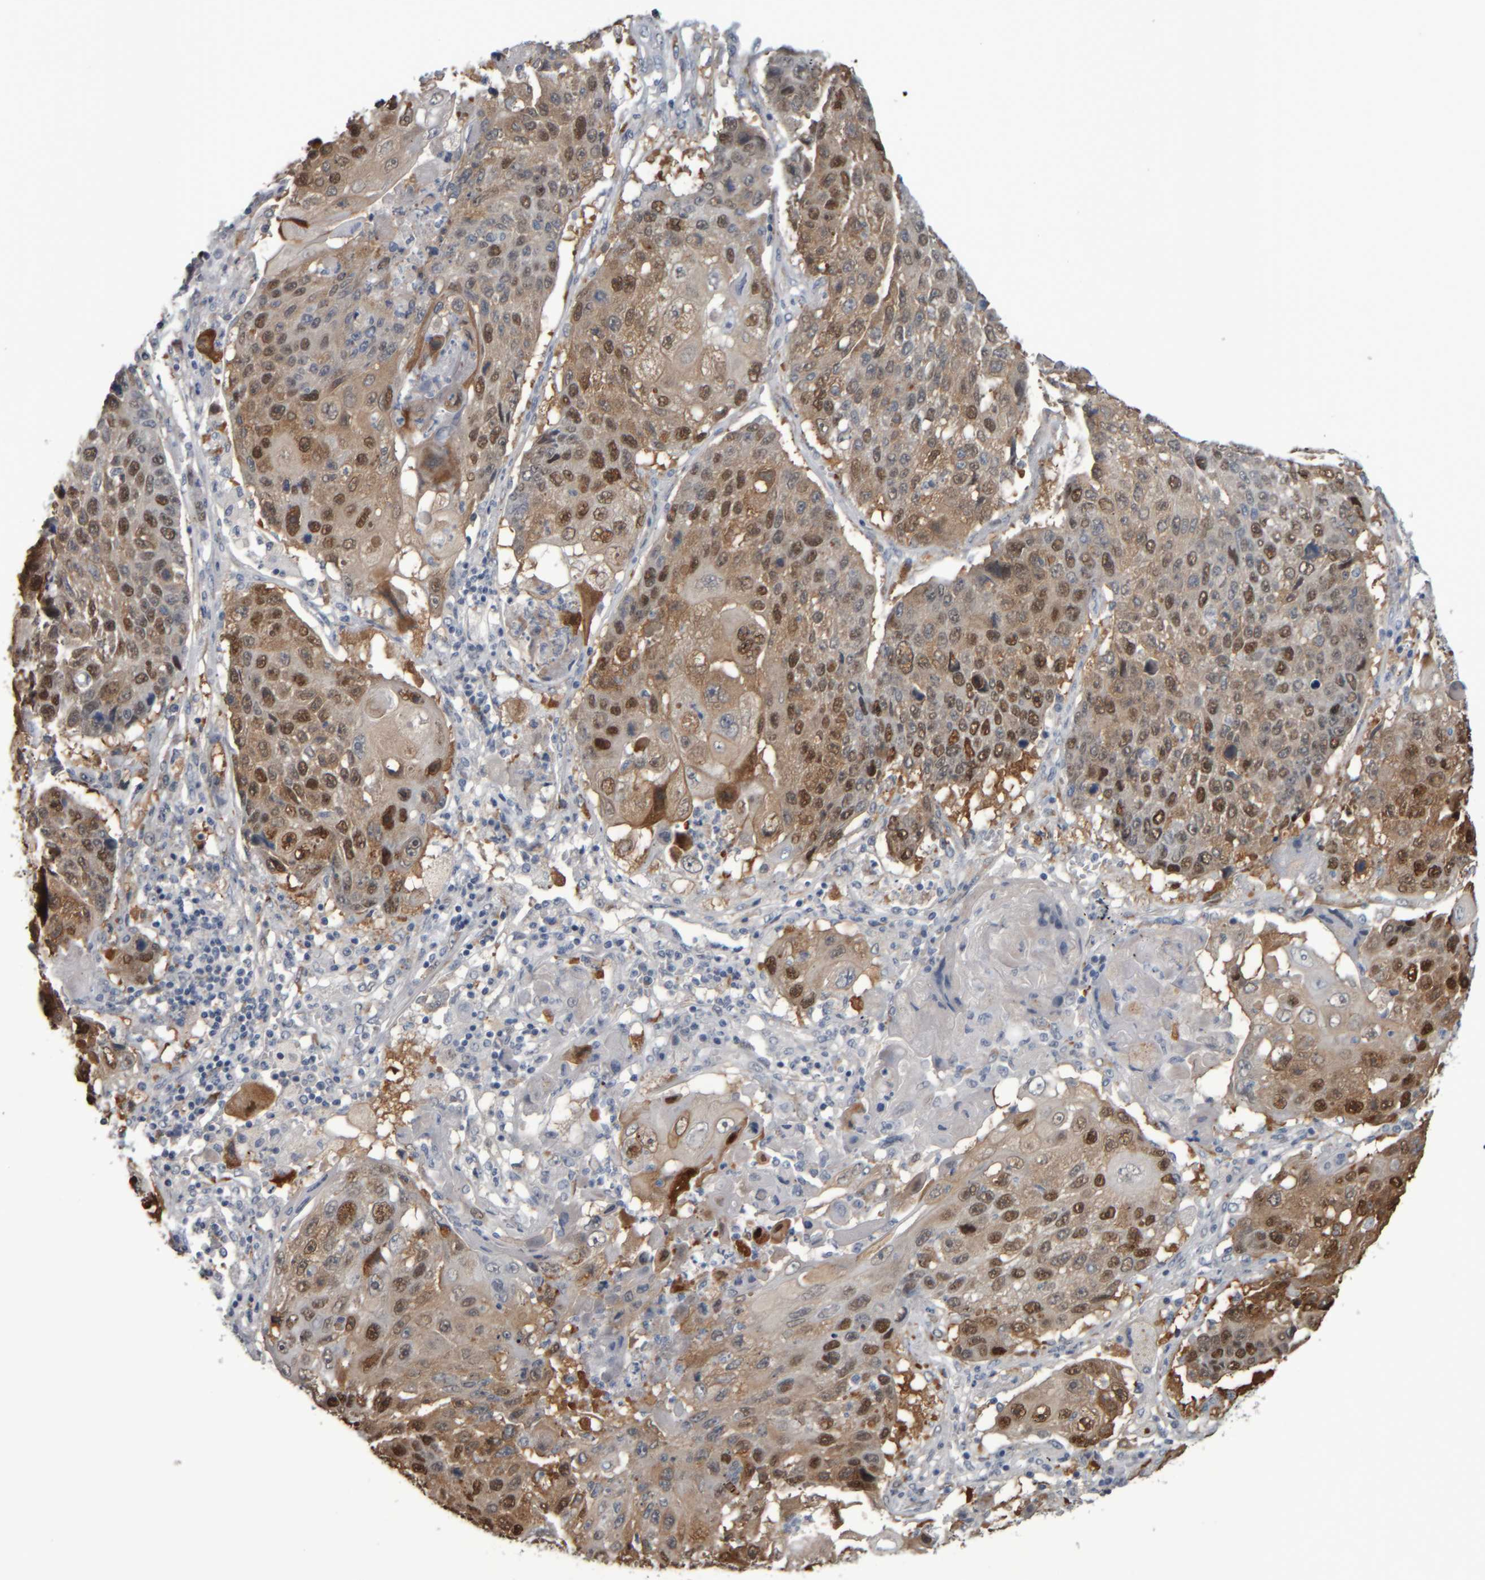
{"staining": {"intensity": "moderate", "quantity": ">75%", "location": "cytoplasmic/membranous,nuclear"}, "tissue": "lung cancer", "cell_type": "Tumor cells", "image_type": "cancer", "snomed": [{"axis": "morphology", "description": "Squamous cell carcinoma, NOS"}, {"axis": "topography", "description": "Lung"}], "caption": "Lung cancer stained with a protein marker reveals moderate staining in tumor cells.", "gene": "COL14A1", "patient": {"sex": "male", "age": 61}}